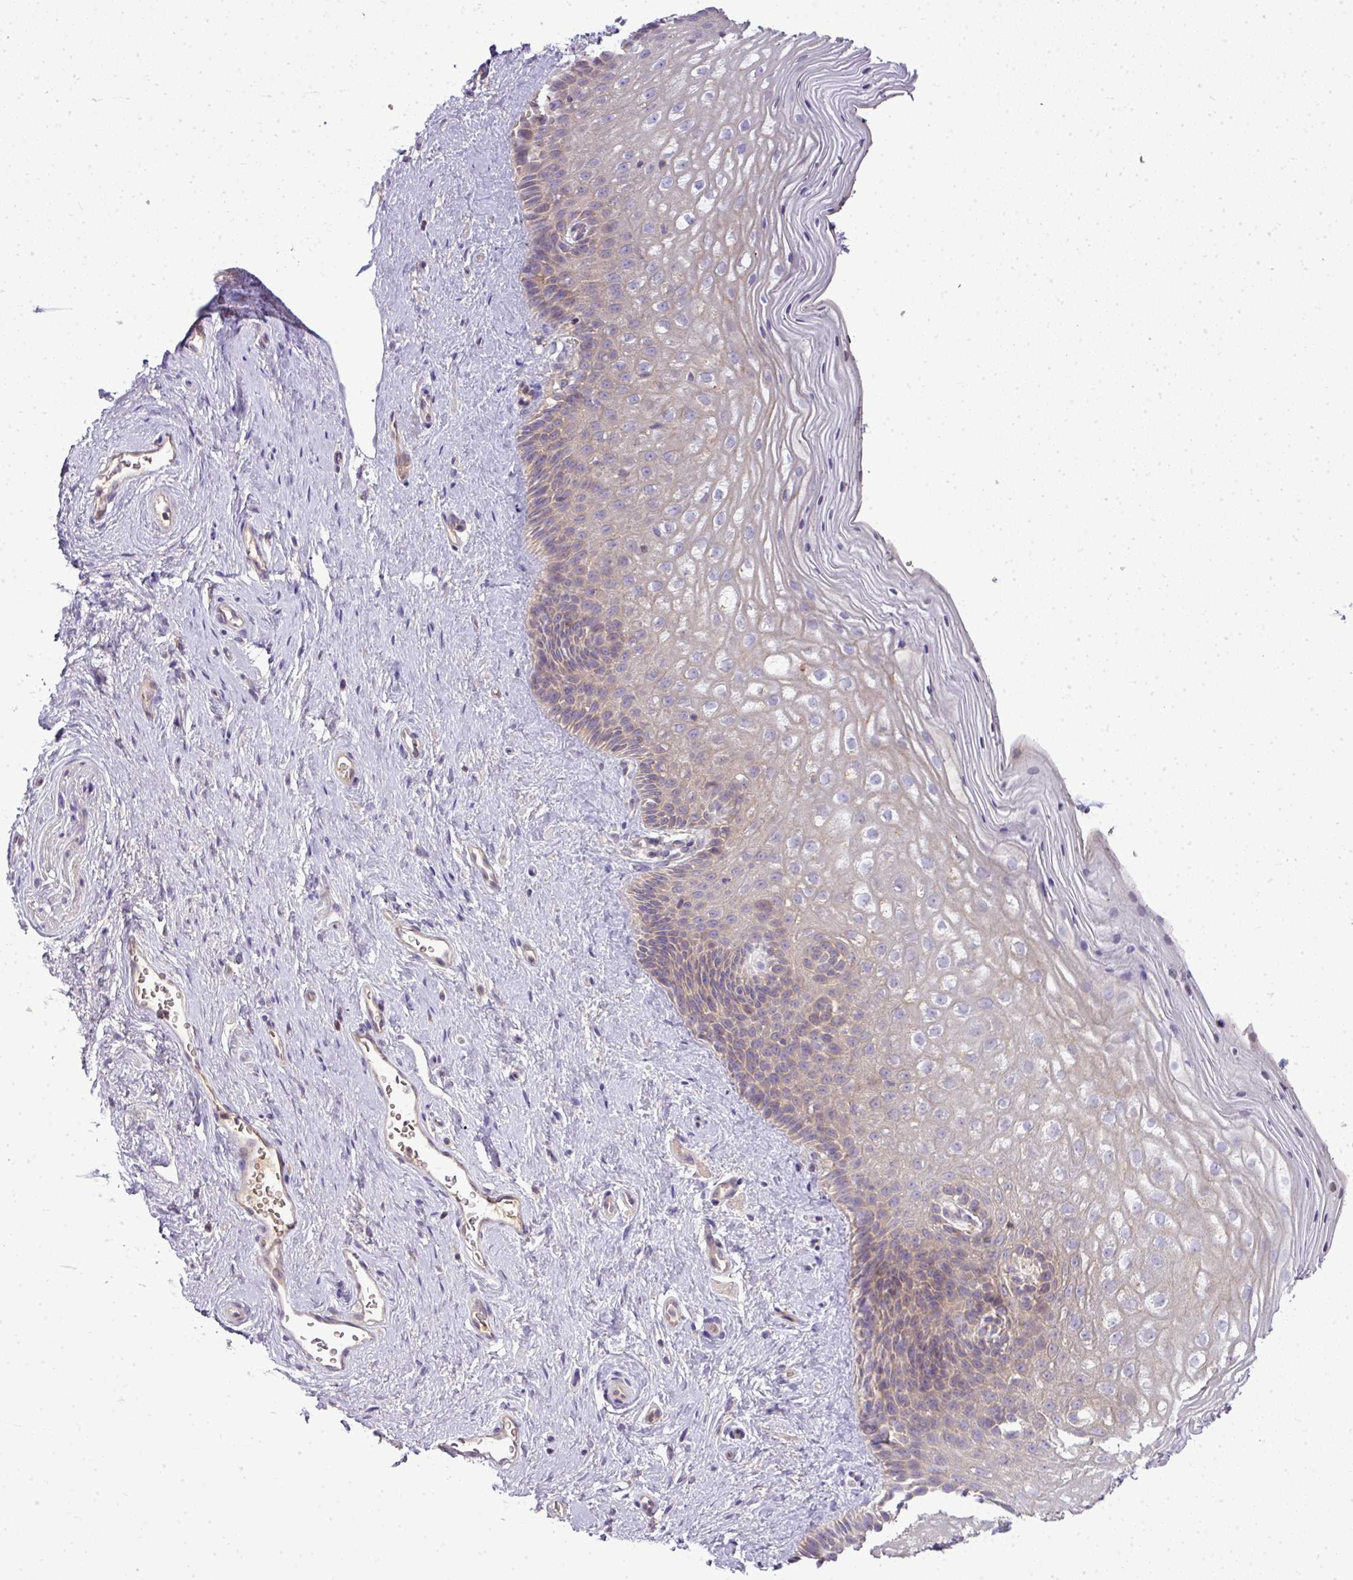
{"staining": {"intensity": "weak", "quantity": "<25%", "location": "cytoplasmic/membranous"}, "tissue": "vagina", "cell_type": "Squamous epithelial cells", "image_type": "normal", "snomed": [{"axis": "morphology", "description": "Normal tissue, NOS"}, {"axis": "topography", "description": "Vagina"}], "caption": "Immunohistochemistry (IHC) histopathology image of benign vagina: vagina stained with DAB (3,3'-diaminobenzidine) displays no significant protein positivity in squamous epithelial cells. (Stains: DAB immunohistochemistry with hematoxylin counter stain, Microscopy: brightfield microscopy at high magnification).", "gene": "STAT5A", "patient": {"sex": "female", "age": 47}}